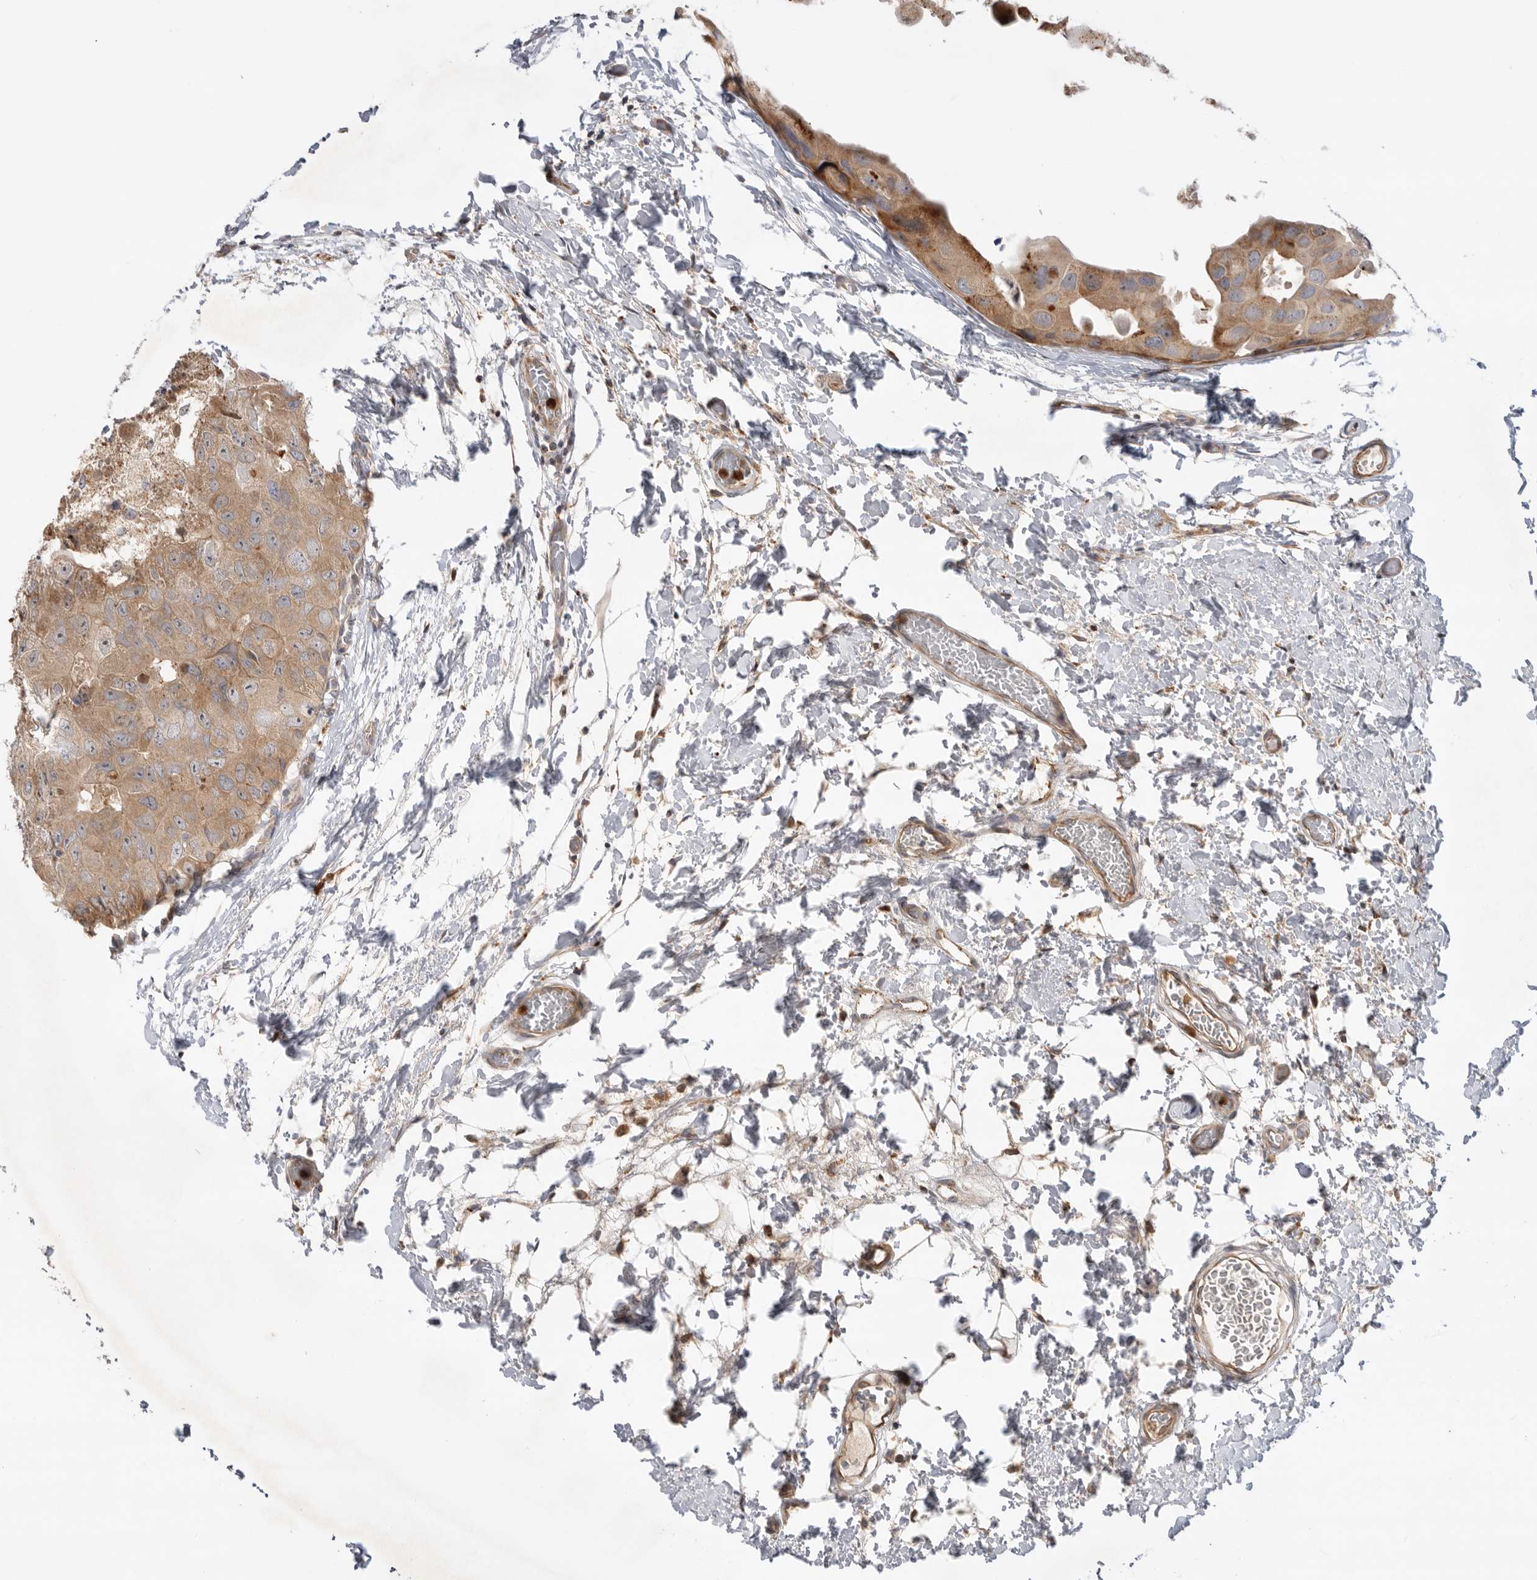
{"staining": {"intensity": "moderate", "quantity": ">75%", "location": "cytoplasmic/membranous"}, "tissue": "breast cancer", "cell_type": "Tumor cells", "image_type": "cancer", "snomed": [{"axis": "morphology", "description": "Duct carcinoma"}, {"axis": "topography", "description": "Breast"}], "caption": "Breast cancer stained for a protein reveals moderate cytoplasmic/membranous positivity in tumor cells.", "gene": "GNE", "patient": {"sex": "female", "age": 62}}